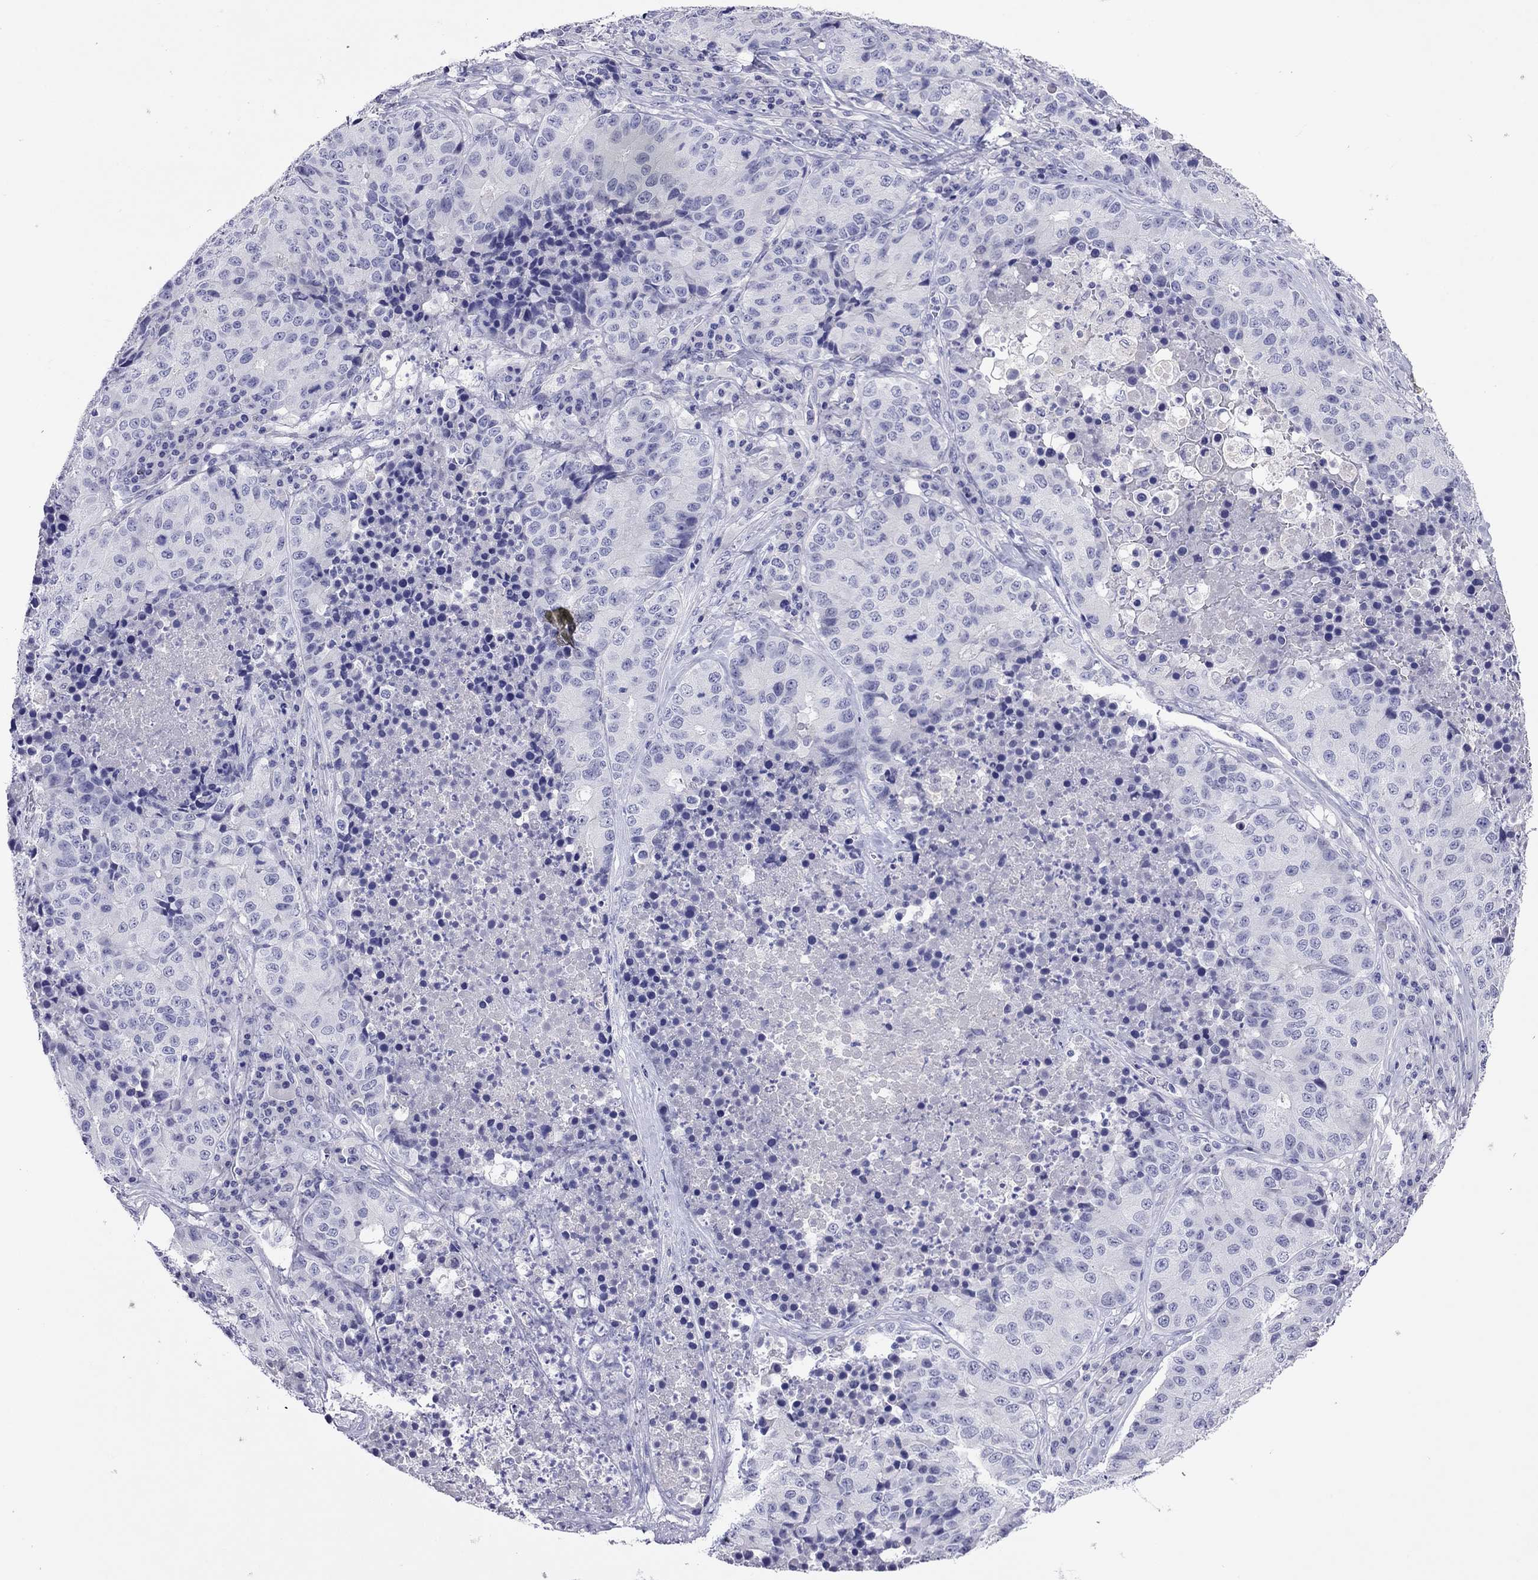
{"staining": {"intensity": "negative", "quantity": "none", "location": "none"}, "tissue": "stomach cancer", "cell_type": "Tumor cells", "image_type": "cancer", "snomed": [{"axis": "morphology", "description": "Adenocarcinoma, NOS"}, {"axis": "topography", "description": "Stomach"}], "caption": "Protein analysis of stomach adenocarcinoma demonstrates no significant positivity in tumor cells. (DAB immunohistochemistry with hematoxylin counter stain).", "gene": "CAPNS2", "patient": {"sex": "male", "age": 71}}